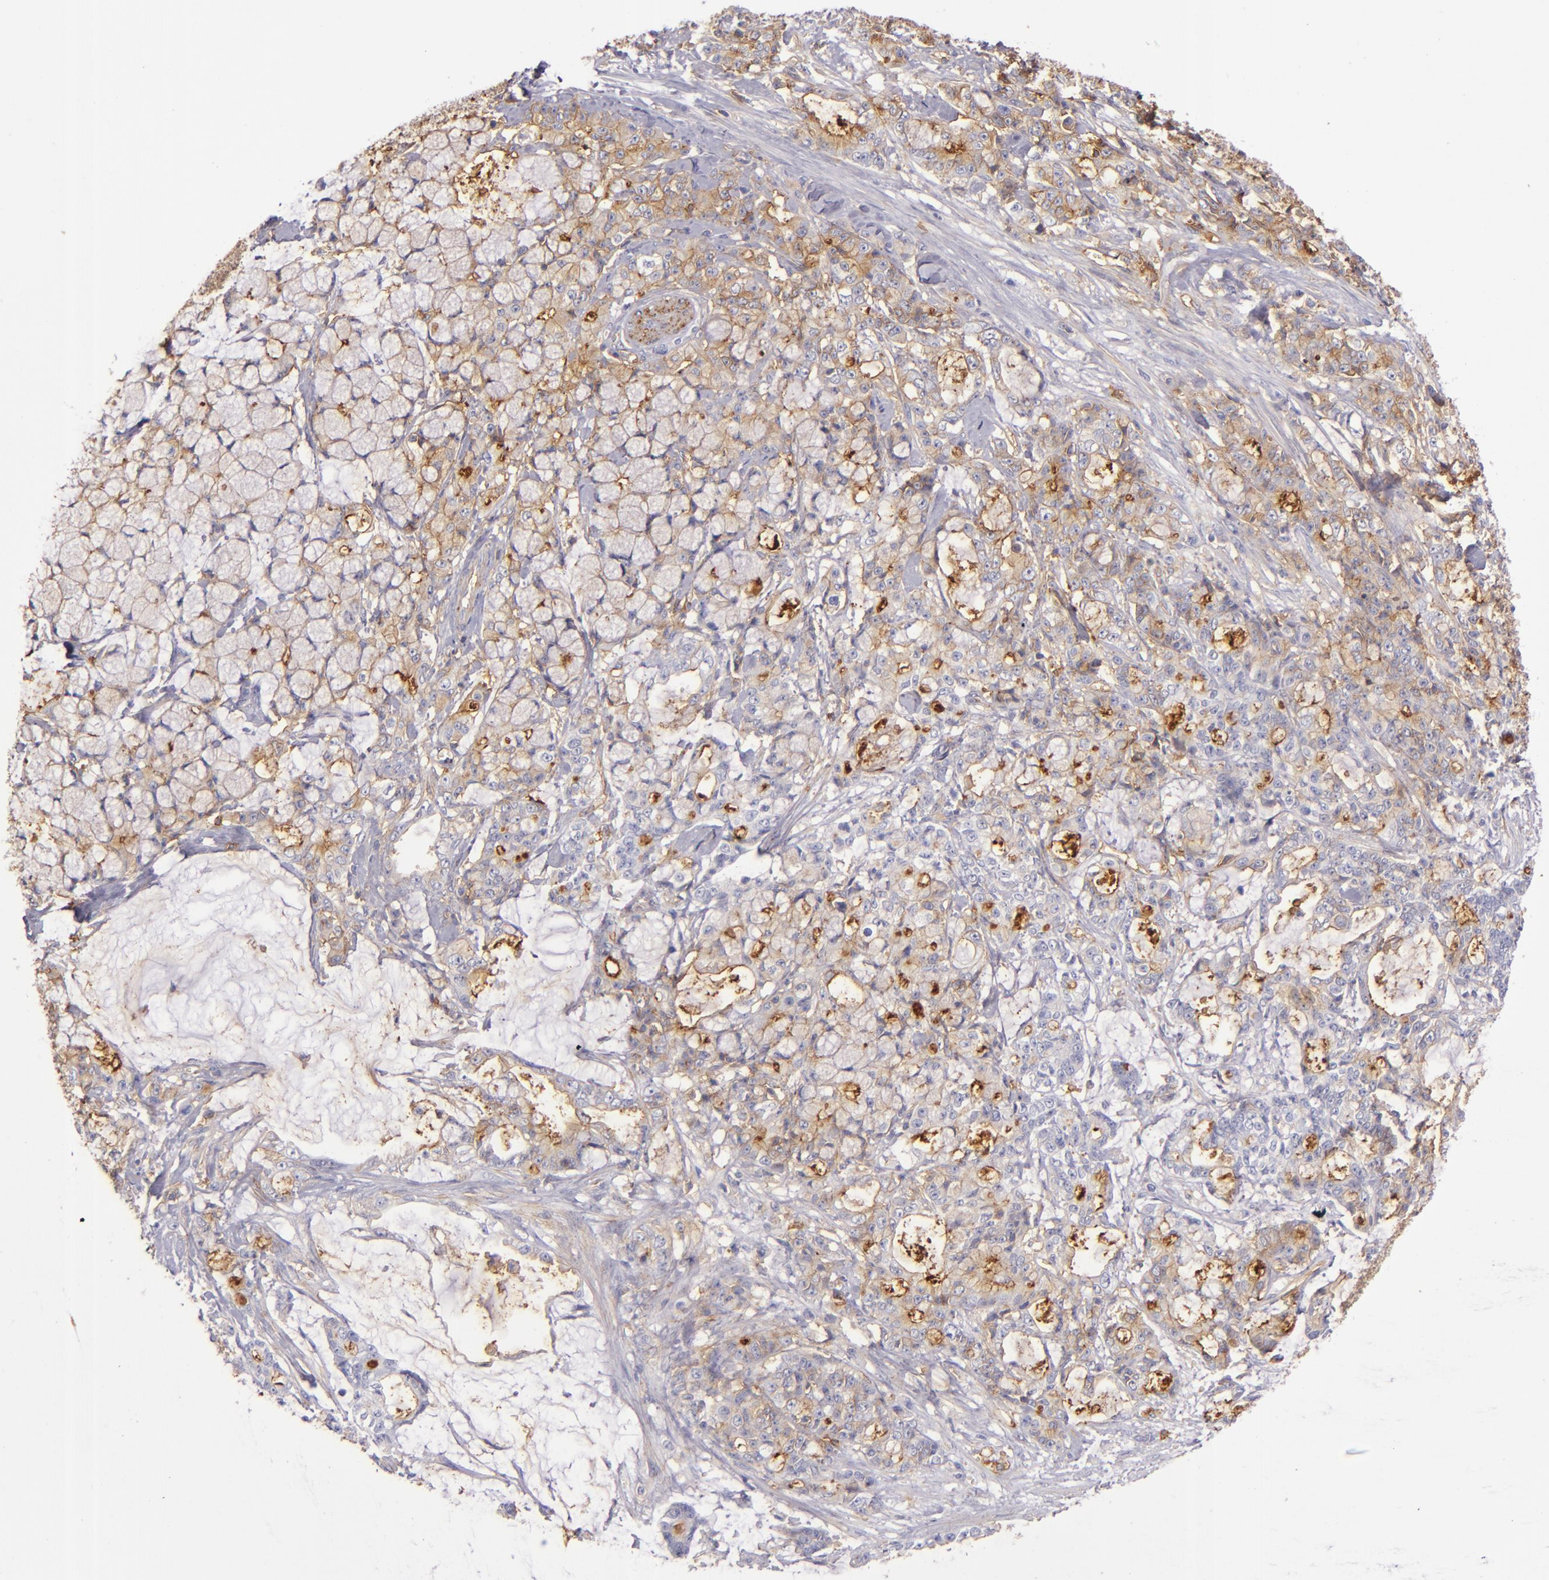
{"staining": {"intensity": "weak", "quantity": ">75%", "location": "cytoplasmic/membranous"}, "tissue": "pancreatic cancer", "cell_type": "Tumor cells", "image_type": "cancer", "snomed": [{"axis": "morphology", "description": "Adenocarcinoma, NOS"}, {"axis": "topography", "description": "Pancreas"}], "caption": "There is low levels of weak cytoplasmic/membranous positivity in tumor cells of pancreatic cancer (adenocarcinoma), as demonstrated by immunohistochemical staining (brown color).", "gene": "CD9", "patient": {"sex": "female", "age": 73}}